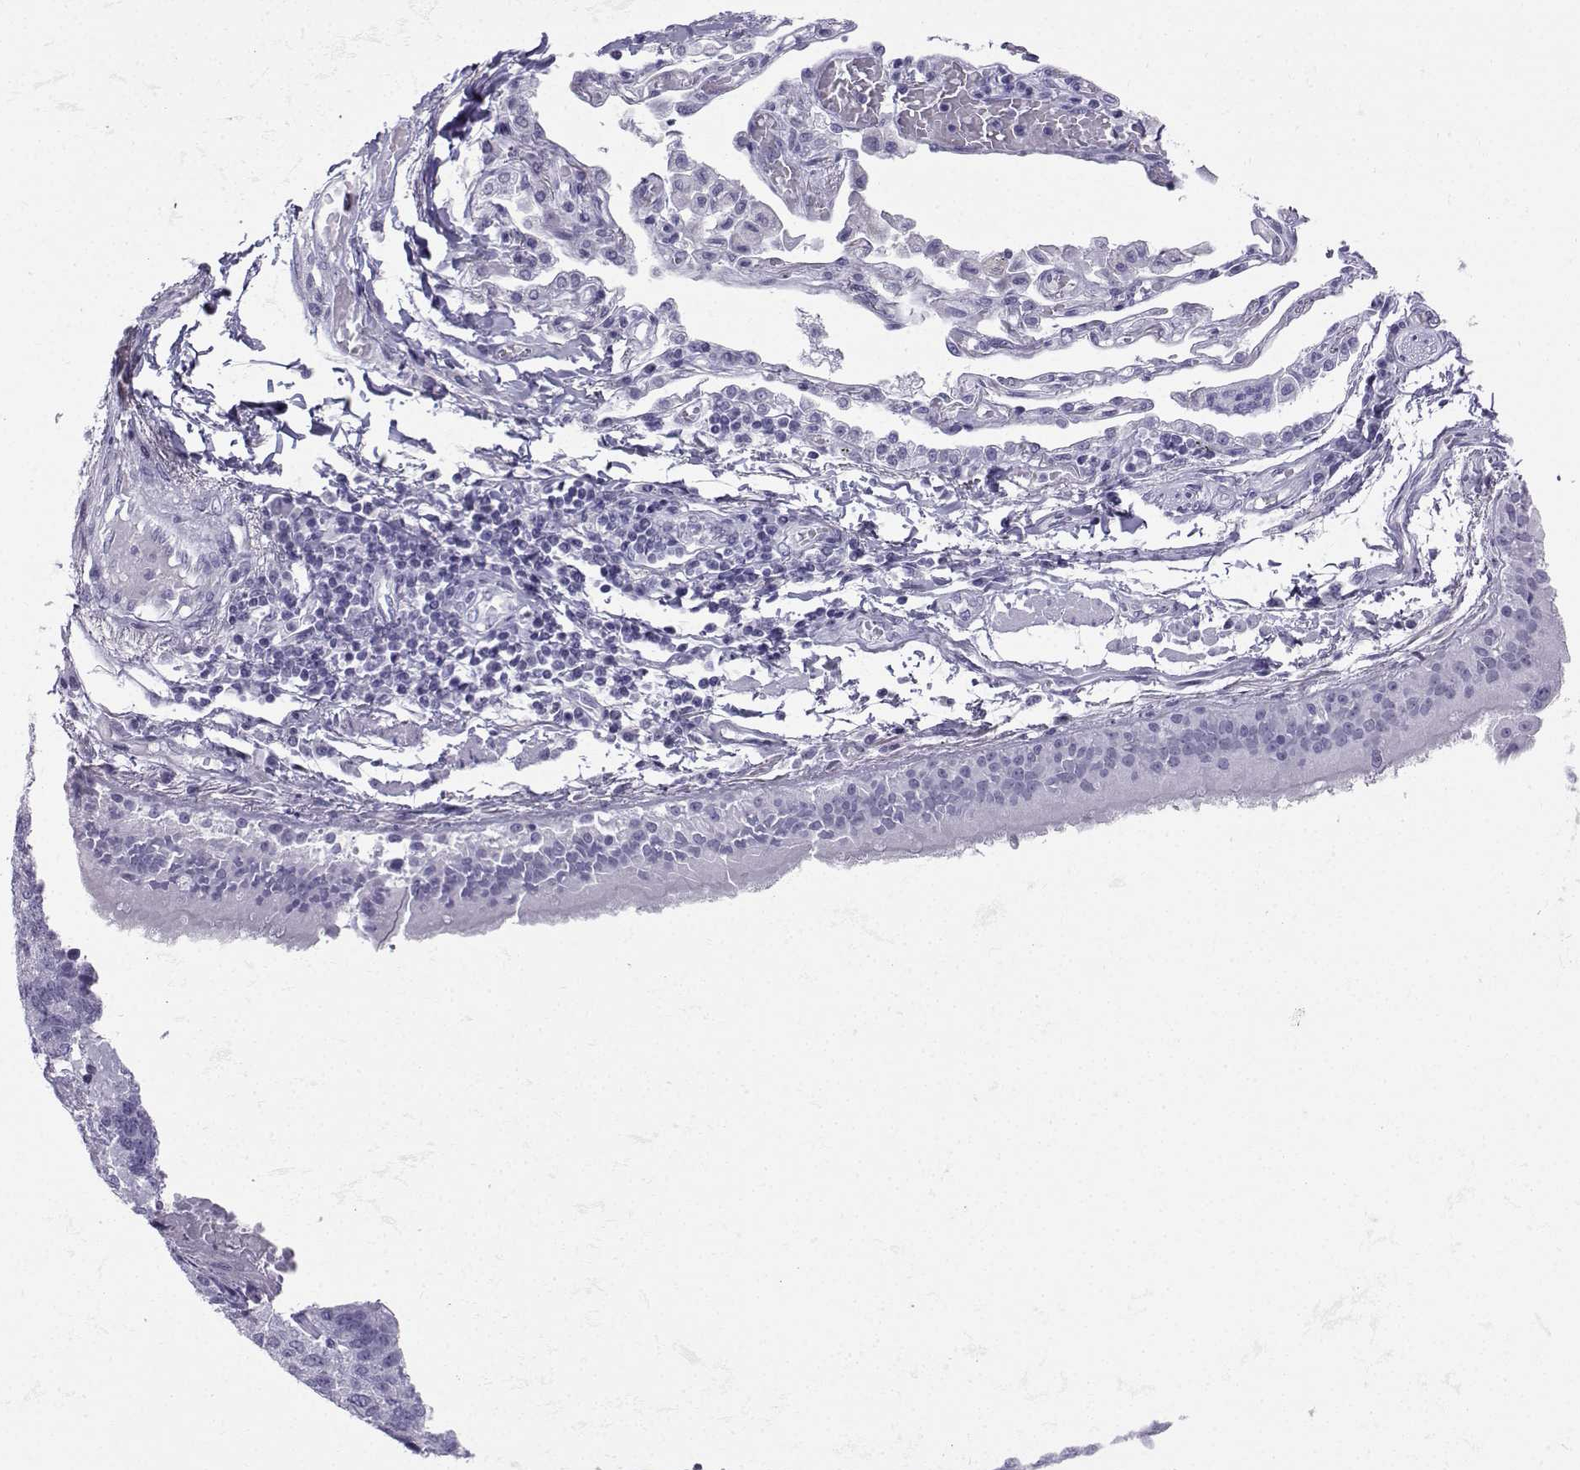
{"staining": {"intensity": "negative", "quantity": "none", "location": "none"}, "tissue": "lung cancer", "cell_type": "Tumor cells", "image_type": "cancer", "snomed": [{"axis": "morphology", "description": "Squamous cell carcinoma, NOS"}, {"axis": "topography", "description": "Lung"}], "caption": "Protein analysis of lung squamous cell carcinoma reveals no significant staining in tumor cells.", "gene": "NEFL", "patient": {"sex": "male", "age": 73}}